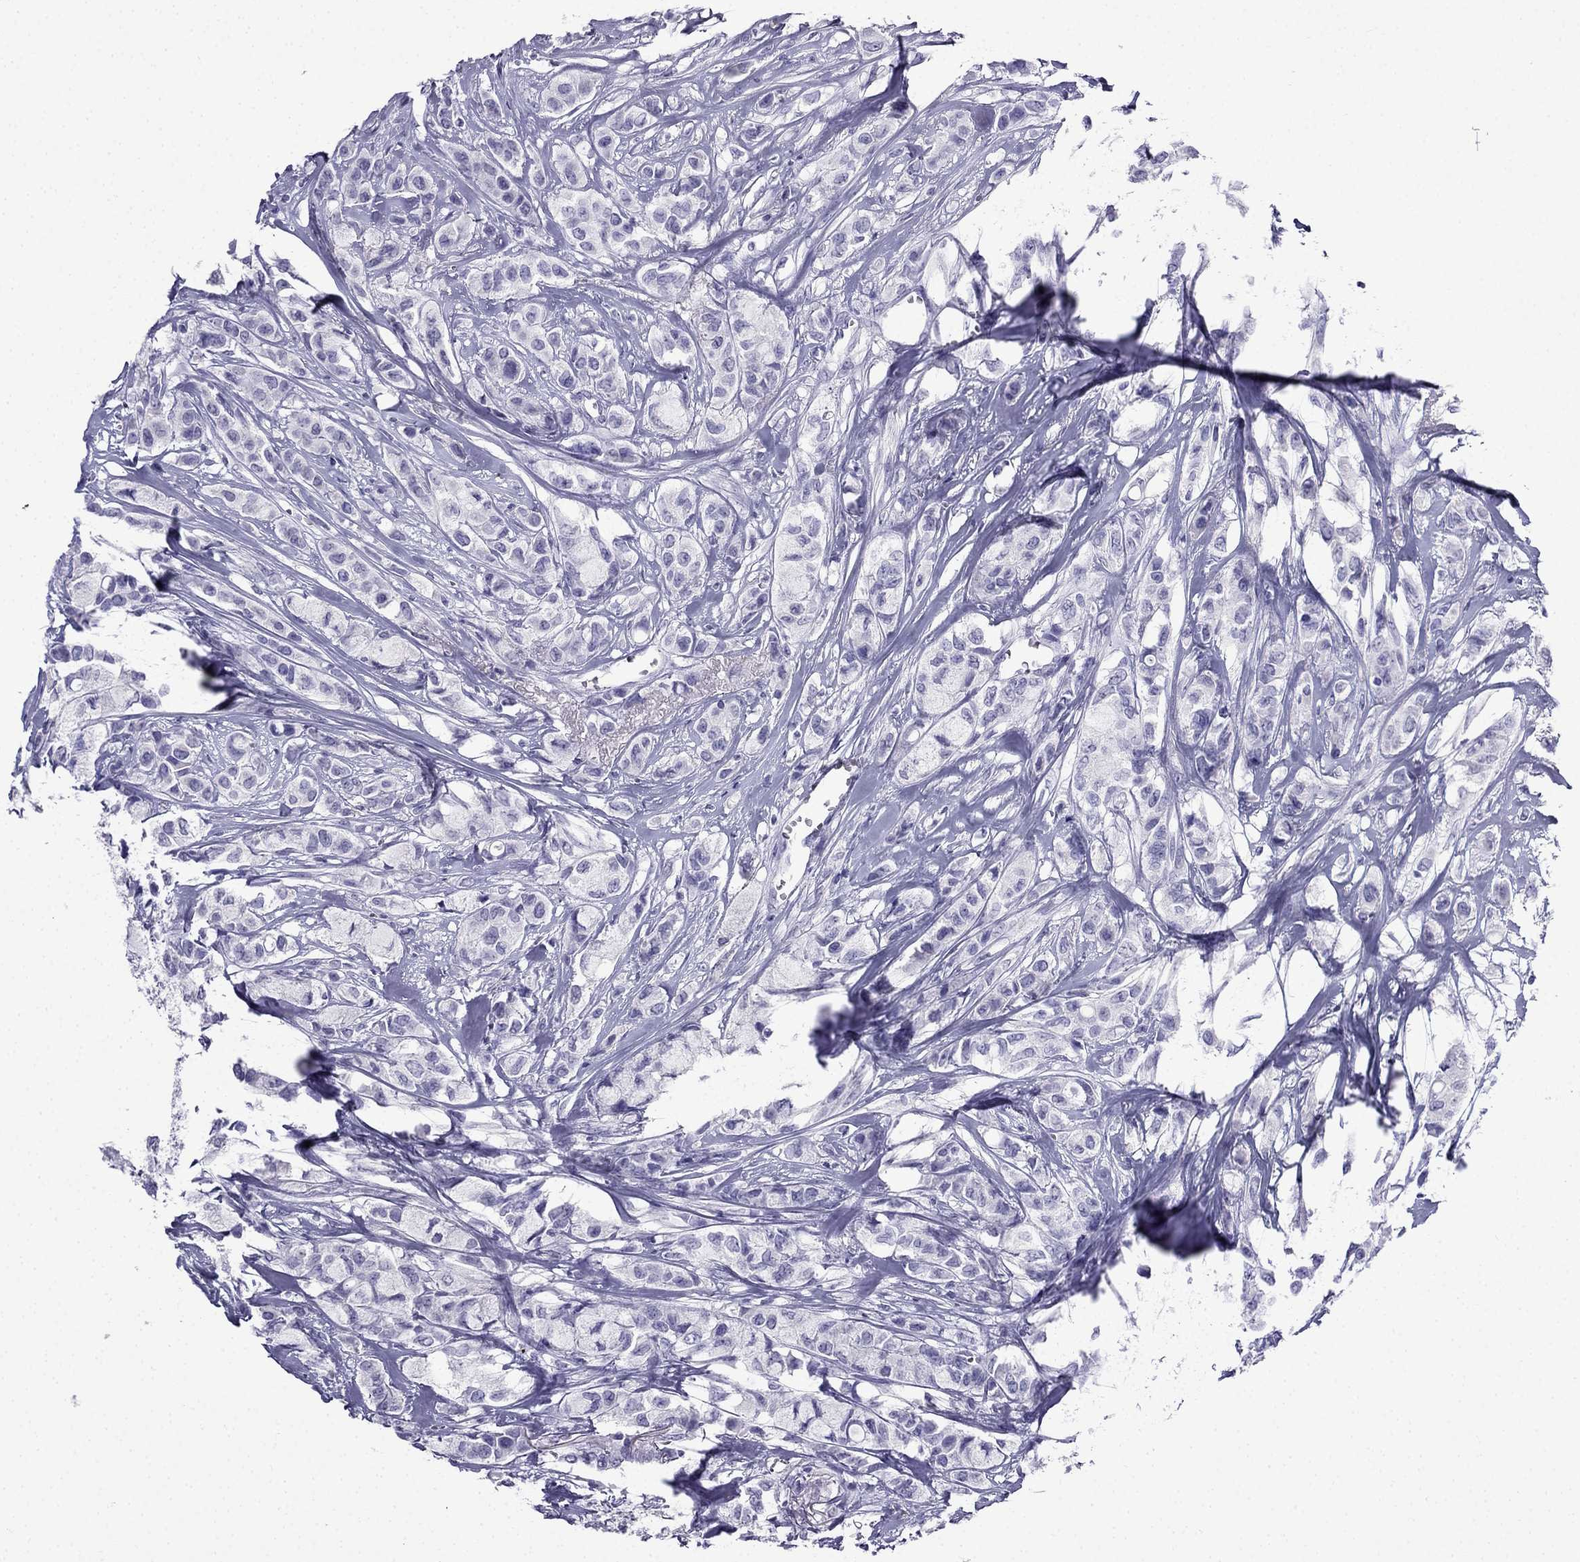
{"staining": {"intensity": "negative", "quantity": "none", "location": "none"}, "tissue": "breast cancer", "cell_type": "Tumor cells", "image_type": "cancer", "snomed": [{"axis": "morphology", "description": "Duct carcinoma"}, {"axis": "topography", "description": "Breast"}], "caption": "This is an immunohistochemistry (IHC) histopathology image of invasive ductal carcinoma (breast). There is no staining in tumor cells.", "gene": "CDHR4", "patient": {"sex": "female", "age": 85}}